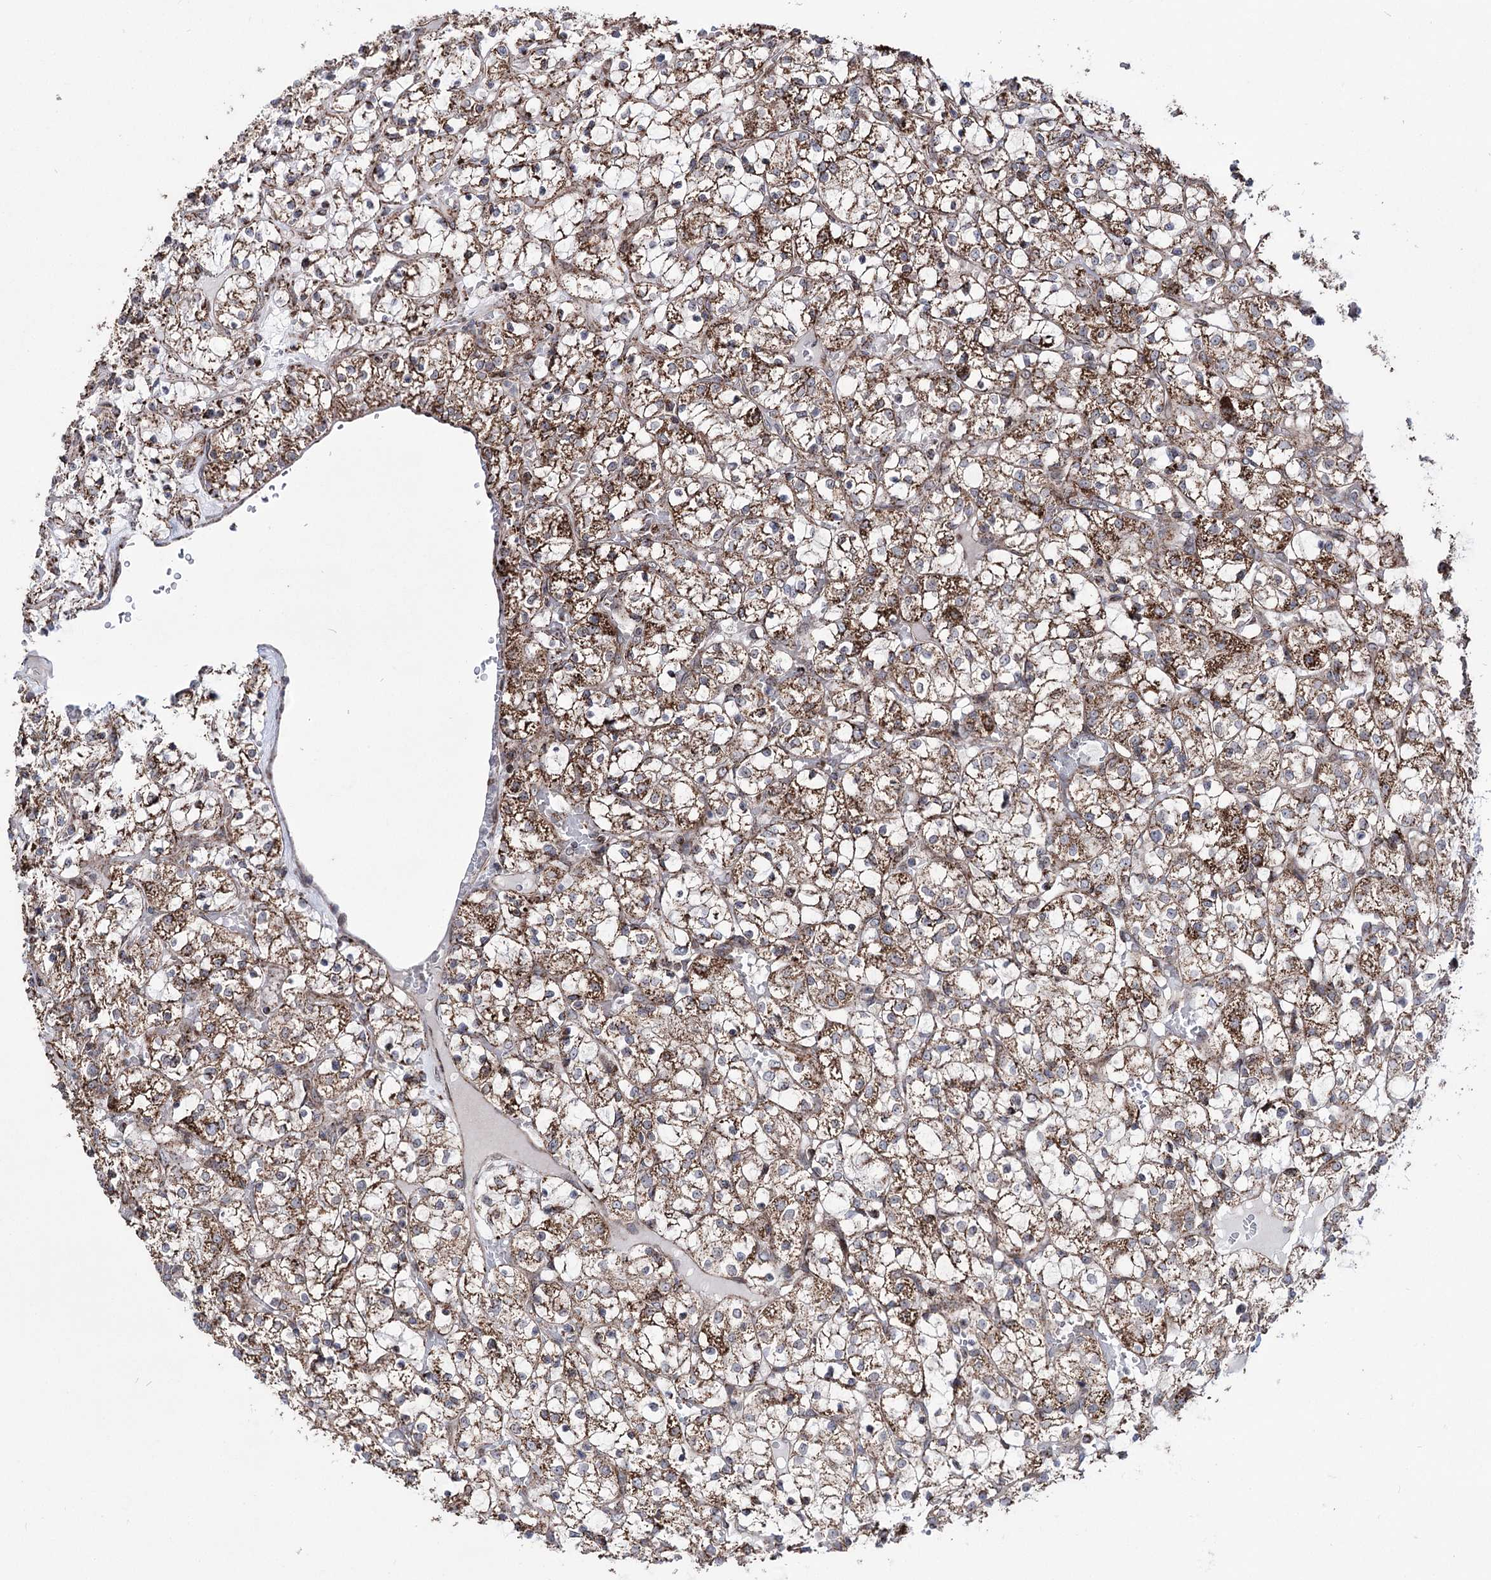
{"staining": {"intensity": "moderate", "quantity": ">75%", "location": "cytoplasmic/membranous"}, "tissue": "renal cancer", "cell_type": "Tumor cells", "image_type": "cancer", "snomed": [{"axis": "morphology", "description": "Adenocarcinoma, NOS"}, {"axis": "topography", "description": "Kidney"}], "caption": "Protein staining exhibits moderate cytoplasmic/membranous expression in approximately >75% of tumor cells in renal adenocarcinoma. (DAB IHC, brown staining for protein, blue staining for nuclei).", "gene": "CREB3L4", "patient": {"sex": "female", "age": 69}}